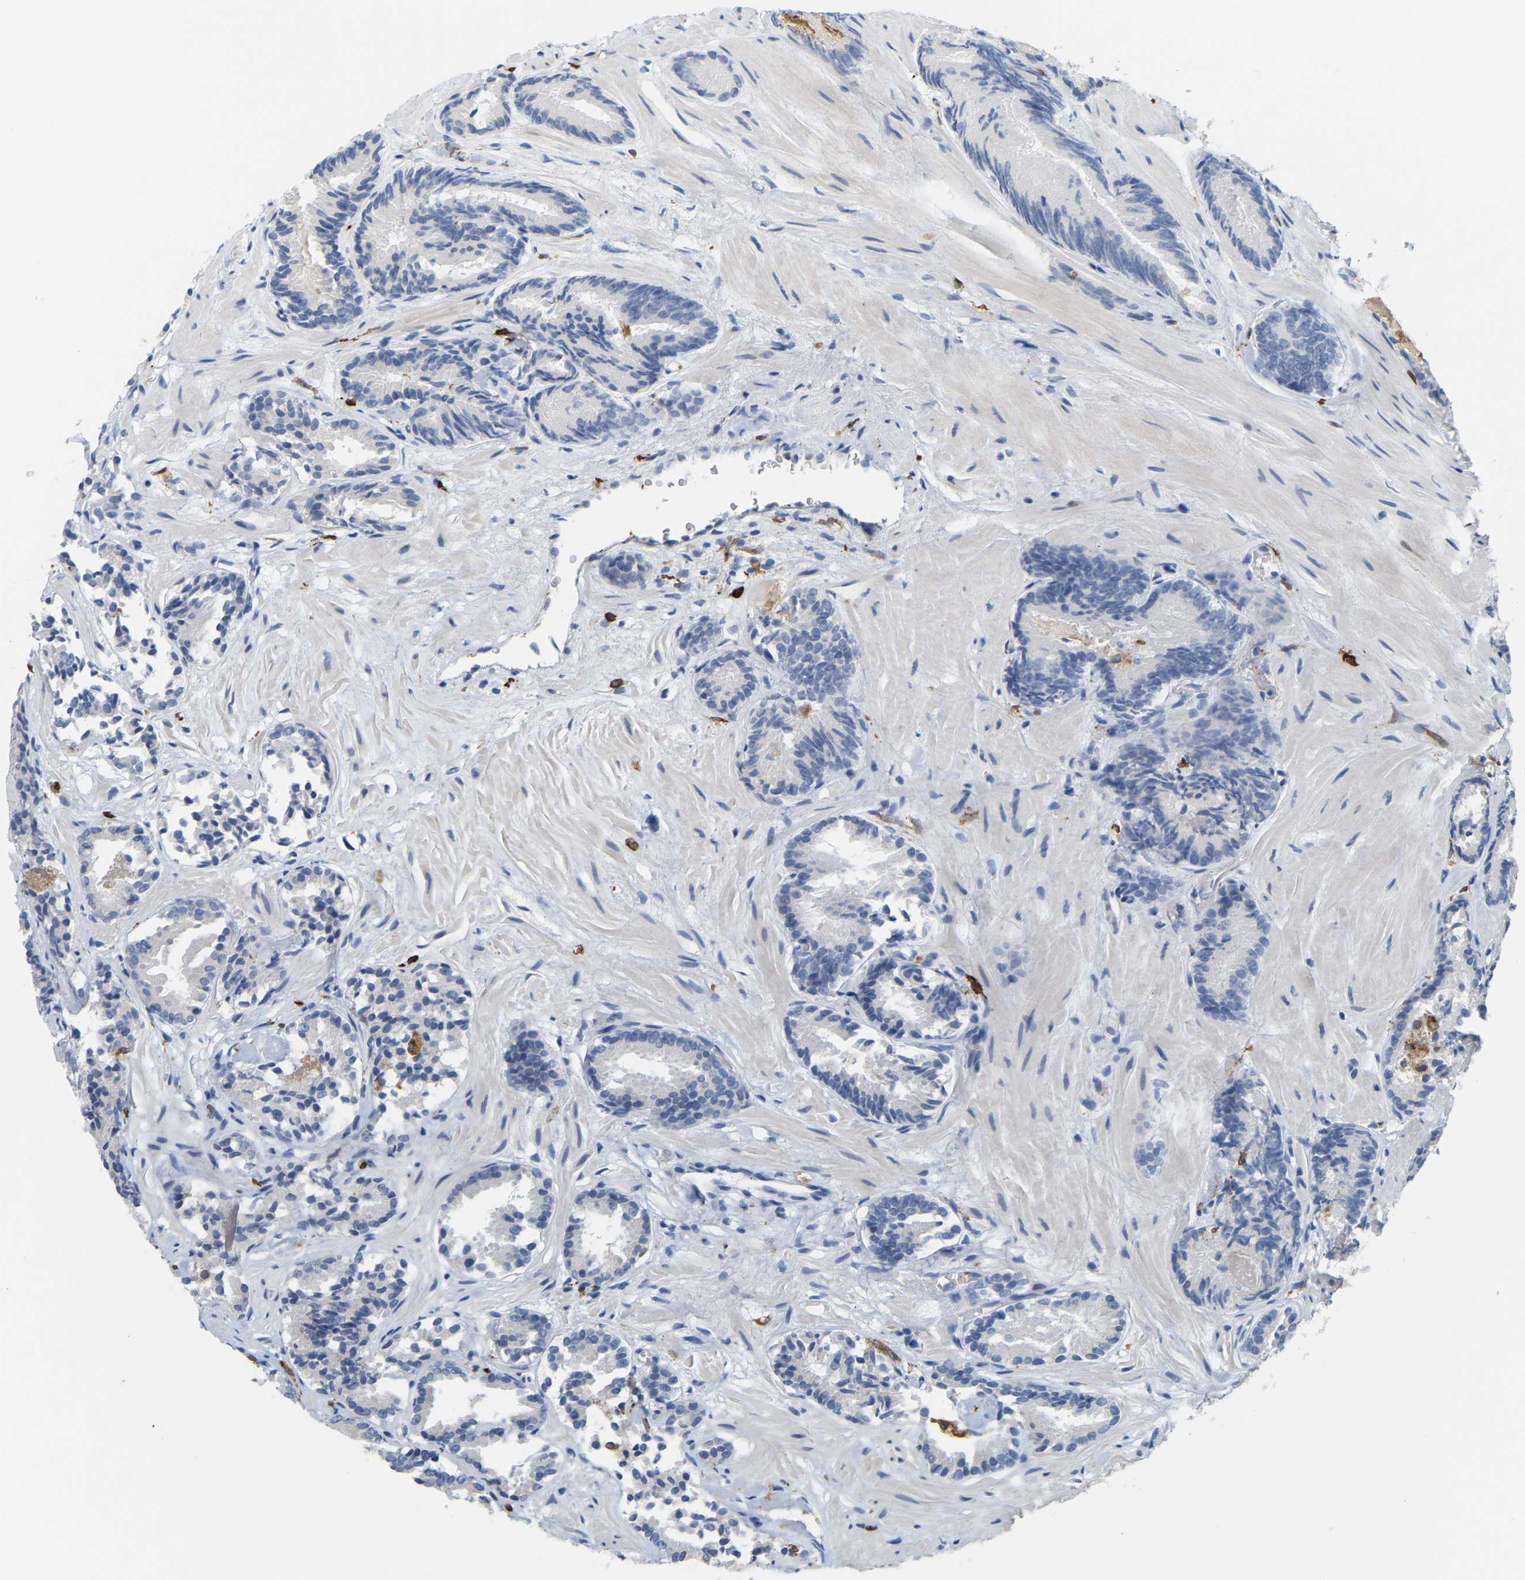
{"staining": {"intensity": "negative", "quantity": "none", "location": "none"}, "tissue": "prostate cancer", "cell_type": "Tumor cells", "image_type": "cancer", "snomed": [{"axis": "morphology", "description": "Adenocarcinoma, Low grade"}, {"axis": "topography", "description": "Prostate"}], "caption": "There is no significant positivity in tumor cells of prostate cancer.", "gene": "PTGS1", "patient": {"sex": "male", "age": 51}}